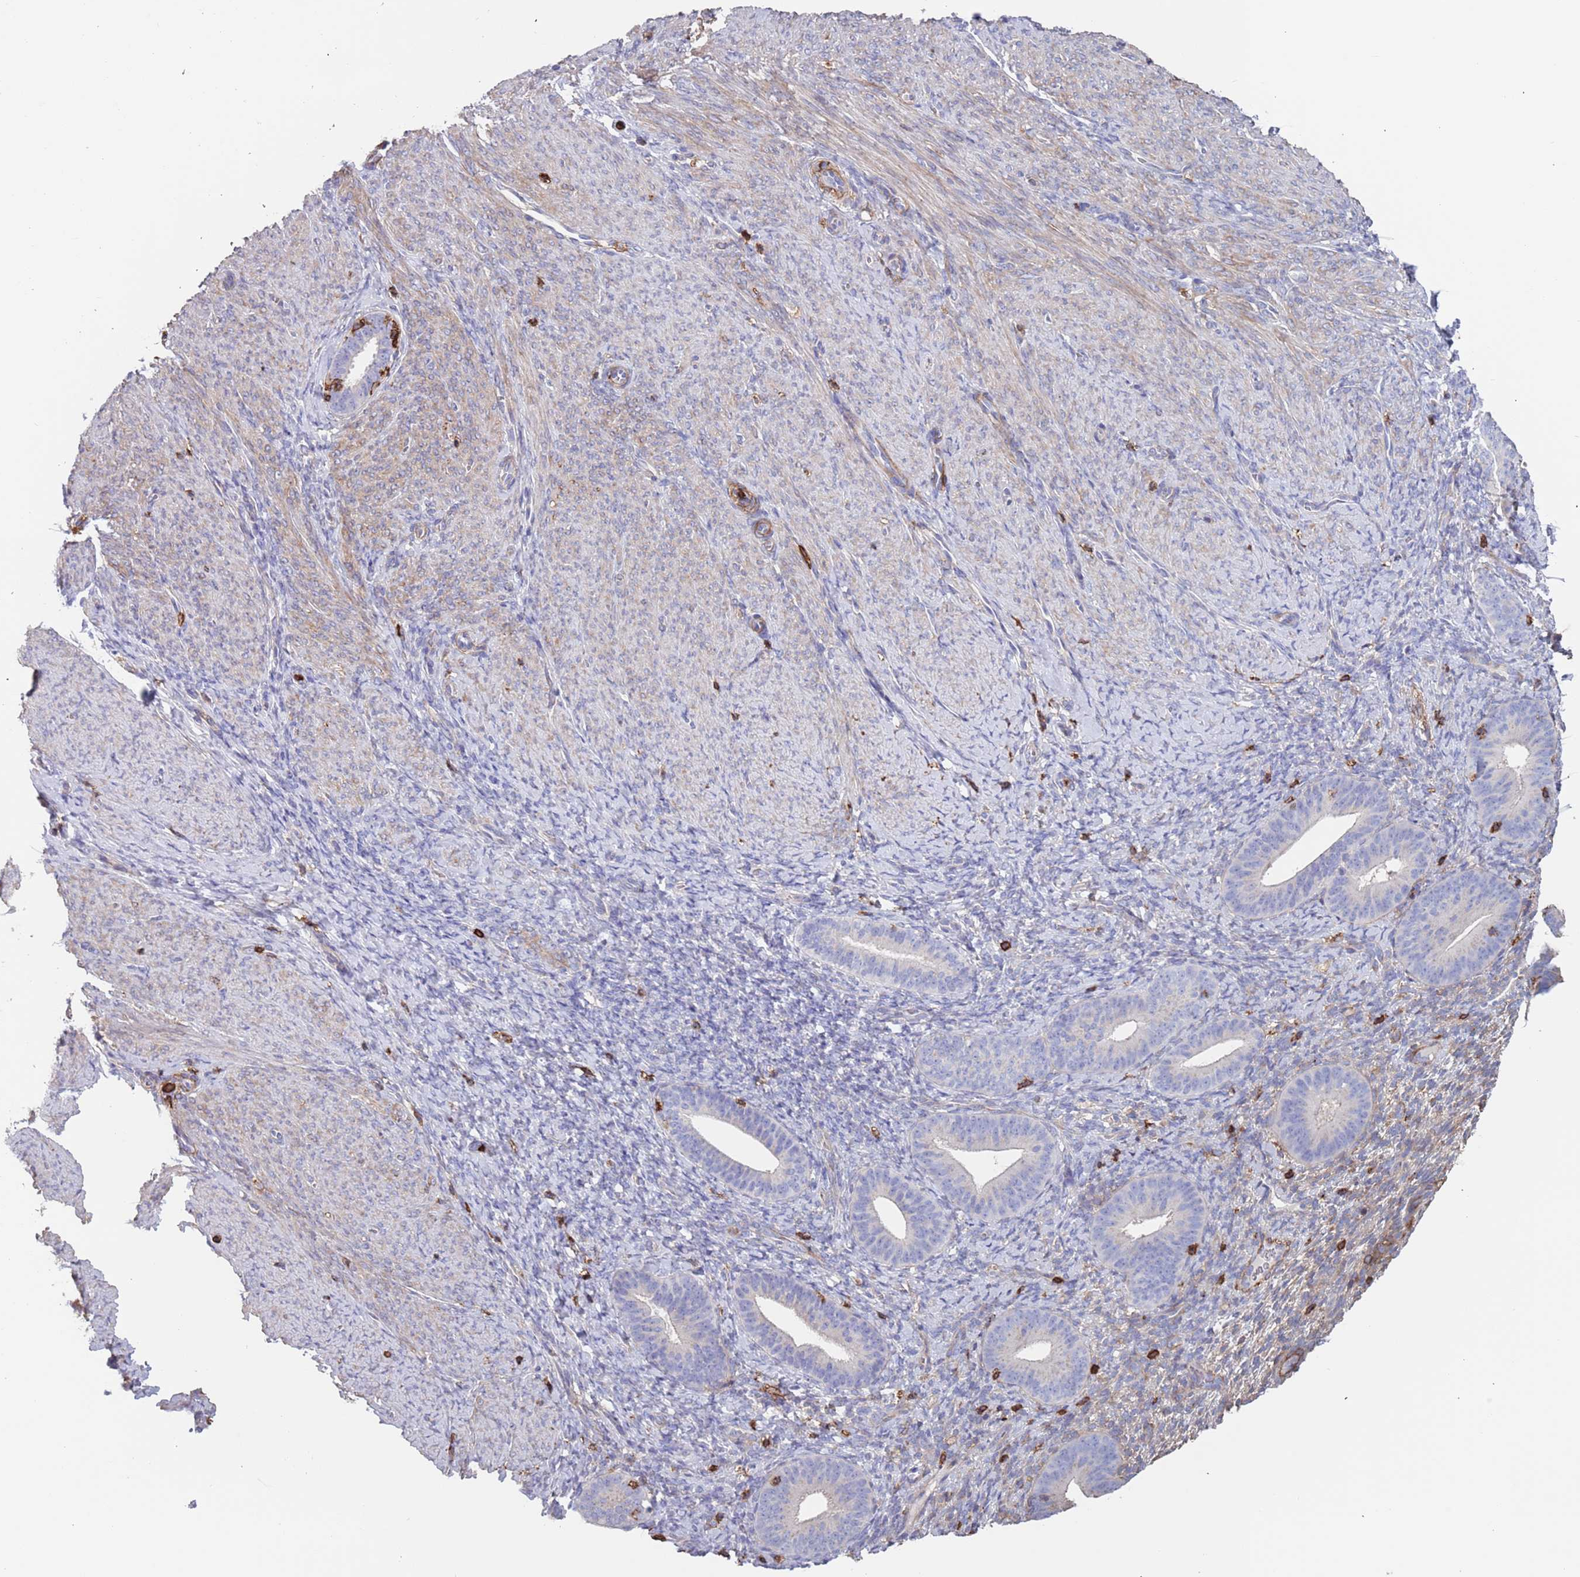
{"staining": {"intensity": "moderate", "quantity": "25%-75%", "location": "cytoplasmic/membranous"}, "tissue": "endometrium", "cell_type": "Cells in endometrial stroma", "image_type": "normal", "snomed": [{"axis": "morphology", "description": "Normal tissue, NOS"}, {"axis": "topography", "description": "Endometrium"}], "caption": "A medium amount of moderate cytoplasmic/membranous expression is seen in approximately 25%-75% of cells in endometrial stroma in unremarkable endometrium.", "gene": "RNF144A", "patient": {"sex": "female", "age": 65}}